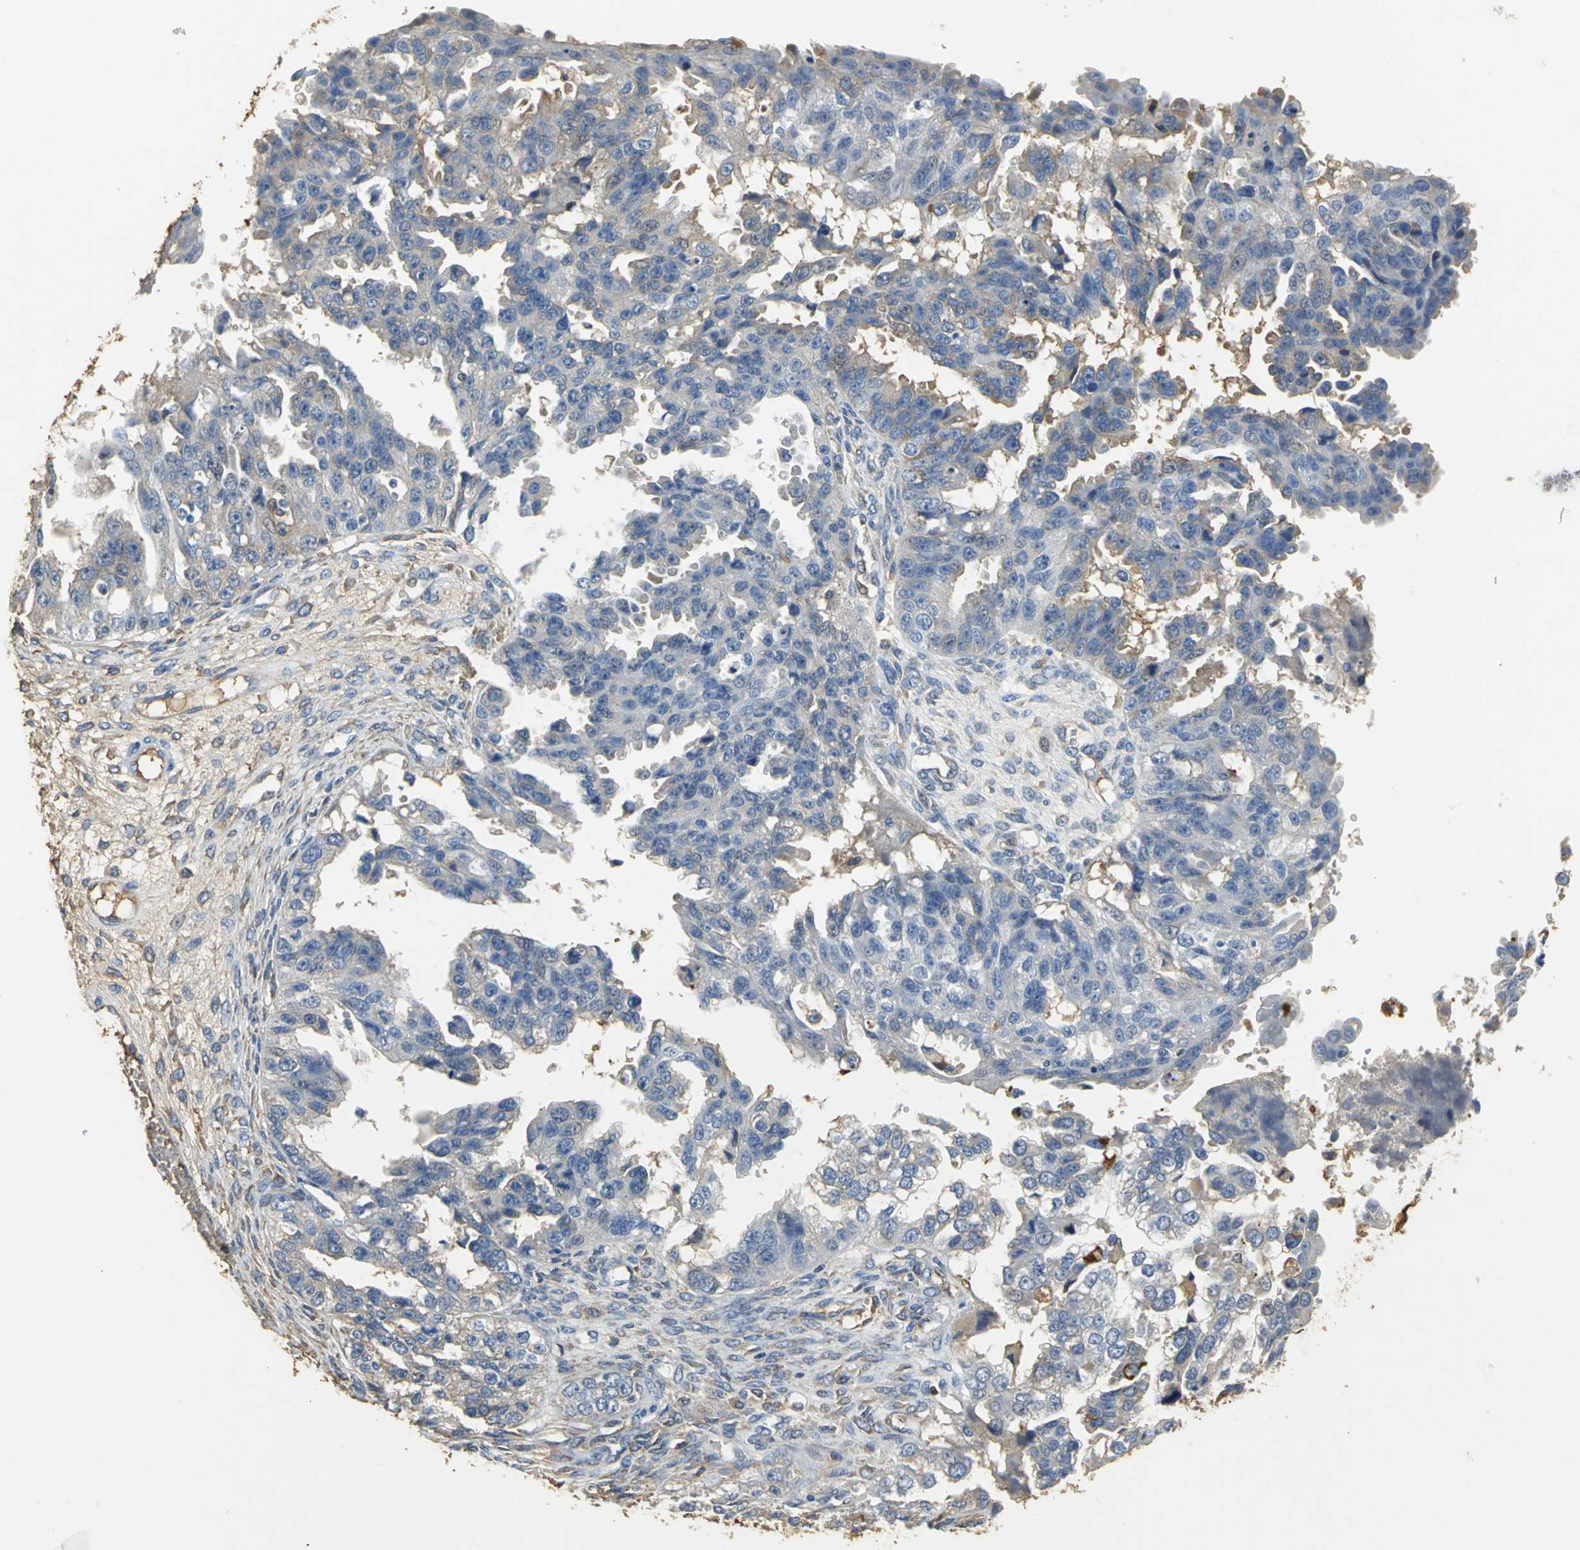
{"staining": {"intensity": "moderate", "quantity": "25%-75%", "location": "cytoplasmic/membranous"}, "tissue": "ovarian cancer", "cell_type": "Tumor cells", "image_type": "cancer", "snomed": [{"axis": "morphology", "description": "Cystadenocarcinoma, serous, NOS"}, {"axis": "topography", "description": "Ovary"}], "caption": "High-power microscopy captured an immunohistochemistry histopathology image of ovarian serous cystadenocarcinoma, revealing moderate cytoplasmic/membranous expression in about 25%-75% of tumor cells.", "gene": "GYG2", "patient": {"sex": "female", "age": 58}}